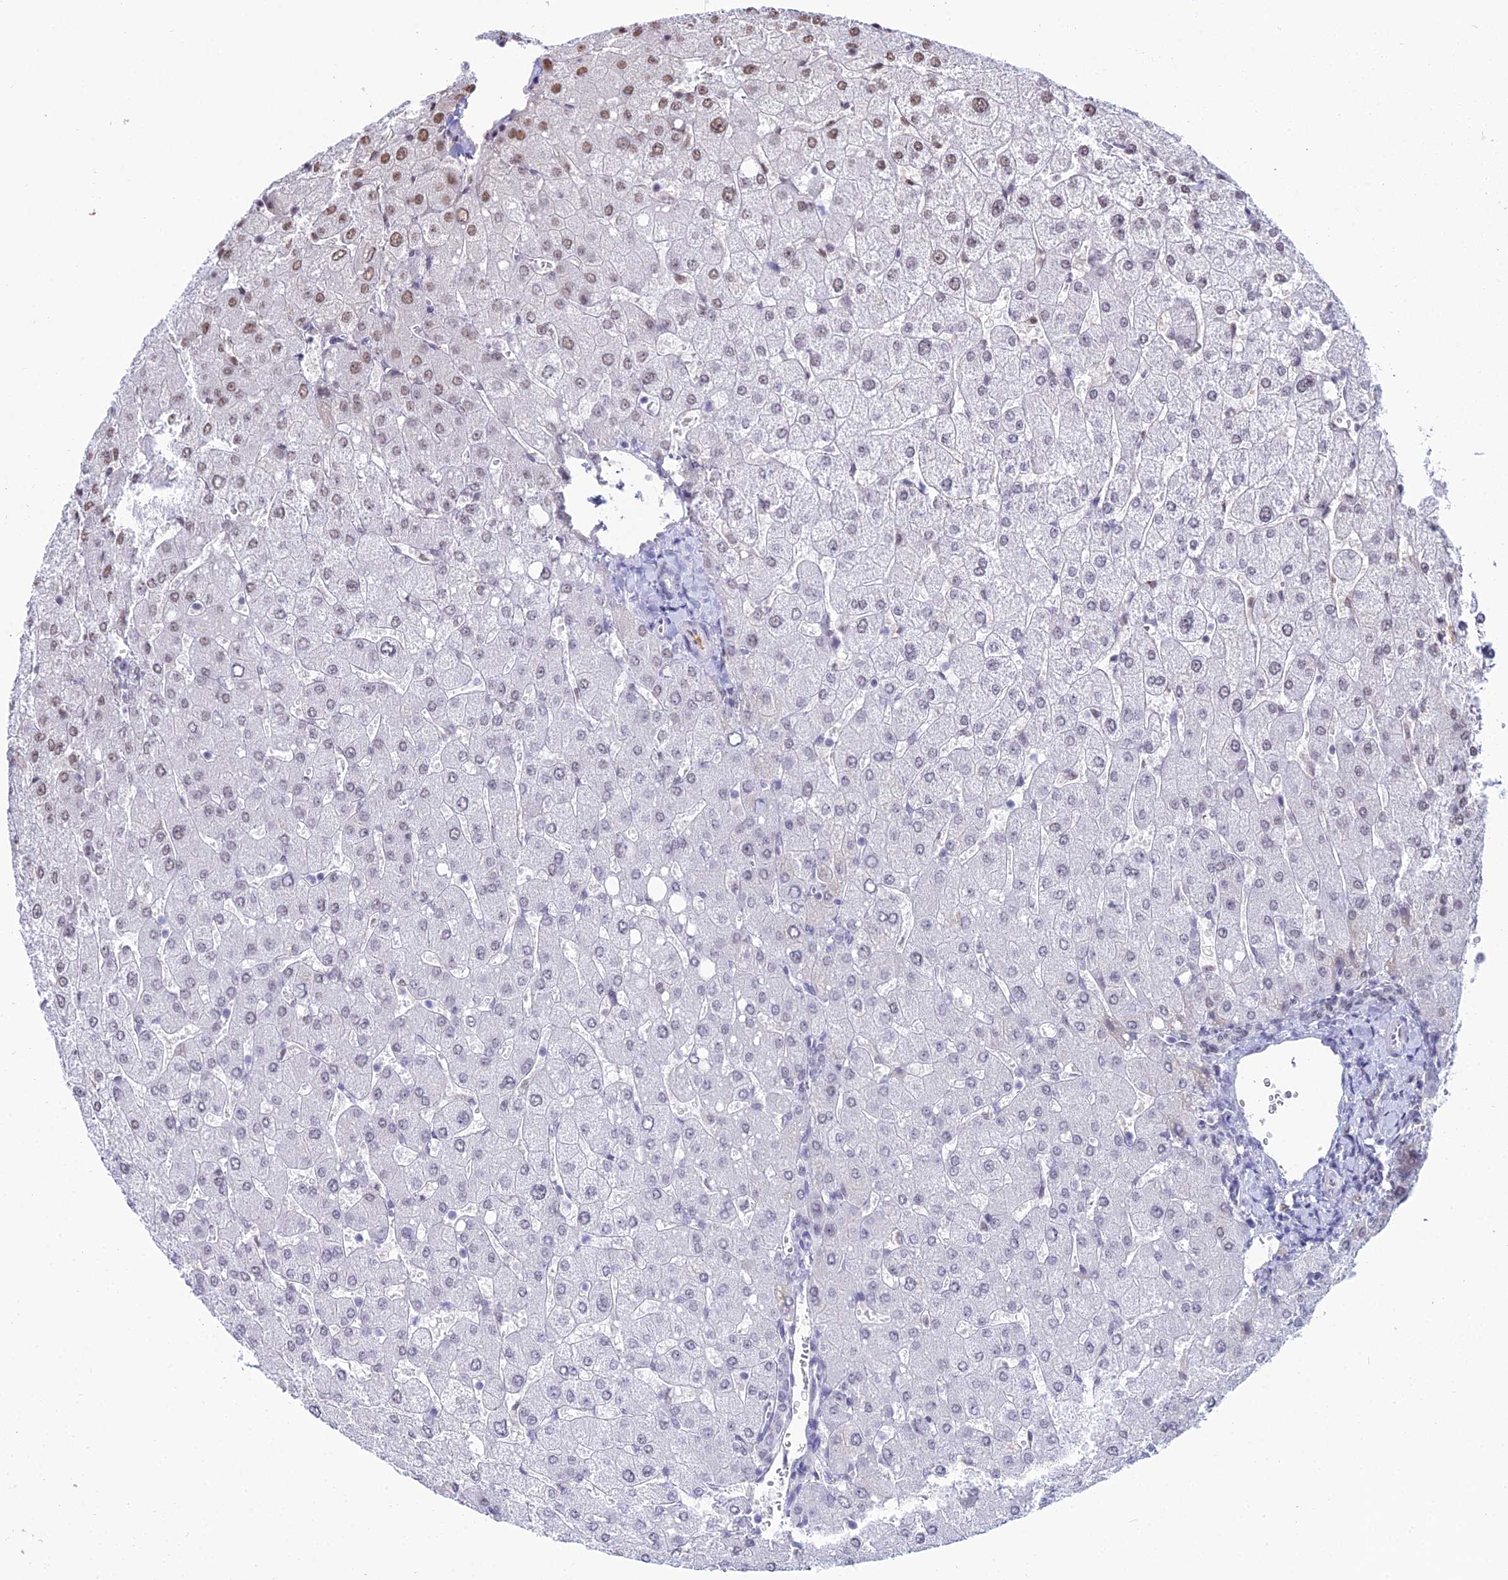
{"staining": {"intensity": "negative", "quantity": "none", "location": "none"}, "tissue": "liver", "cell_type": "Cholangiocytes", "image_type": "normal", "snomed": [{"axis": "morphology", "description": "Normal tissue, NOS"}, {"axis": "topography", "description": "Liver"}], "caption": "Cholangiocytes are negative for protein expression in normal human liver. (Stains: DAB IHC with hematoxylin counter stain, Microscopy: brightfield microscopy at high magnification).", "gene": "RBM12", "patient": {"sex": "male", "age": 55}}